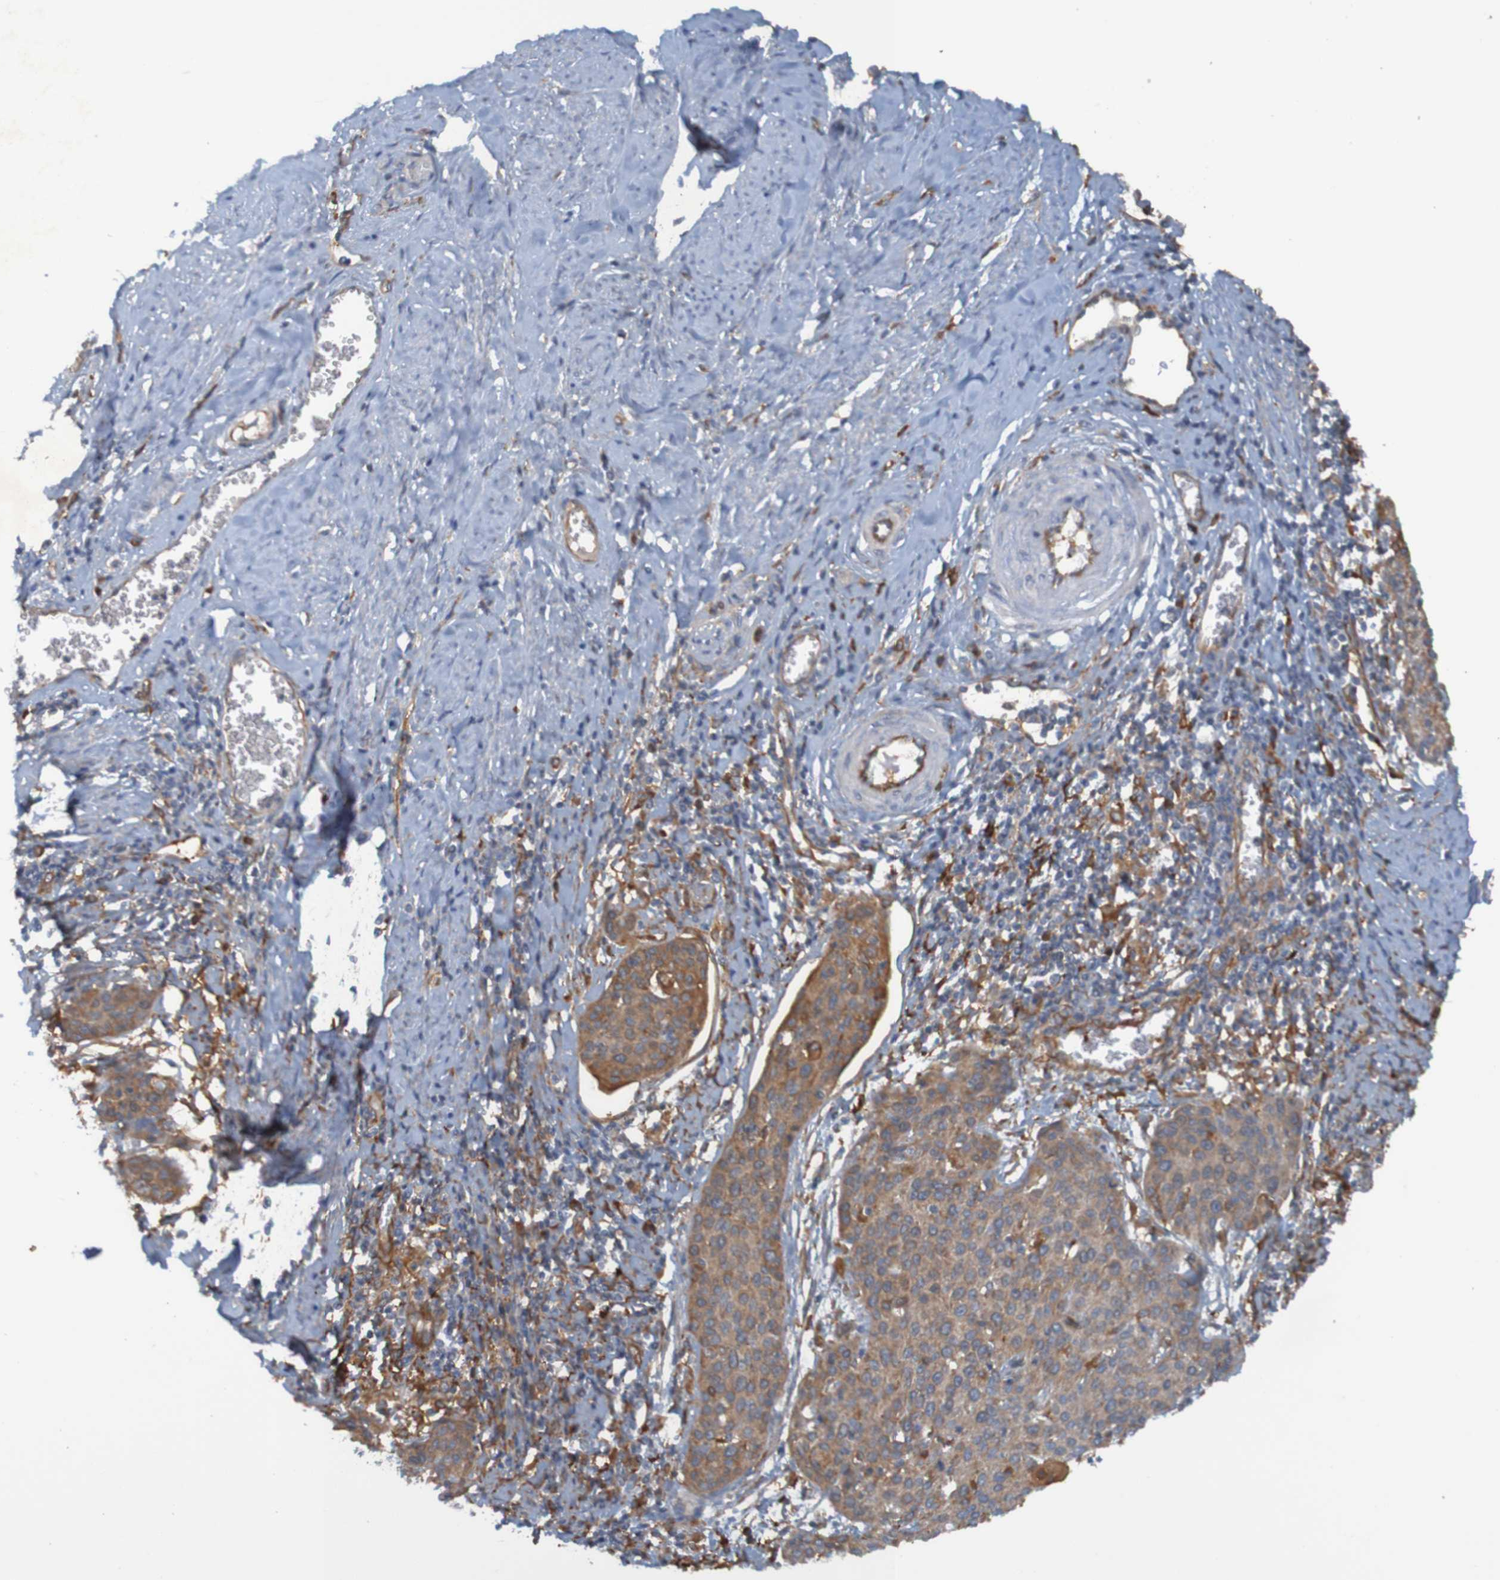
{"staining": {"intensity": "moderate", "quantity": ">75%", "location": "cytoplasmic/membranous"}, "tissue": "cervical cancer", "cell_type": "Tumor cells", "image_type": "cancer", "snomed": [{"axis": "morphology", "description": "Squamous cell carcinoma, NOS"}, {"axis": "topography", "description": "Cervix"}], "caption": "Moderate cytoplasmic/membranous protein positivity is present in approximately >75% of tumor cells in cervical cancer.", "gene": "DNAJC4", "patient": {"sex": "female", "age": 38}}